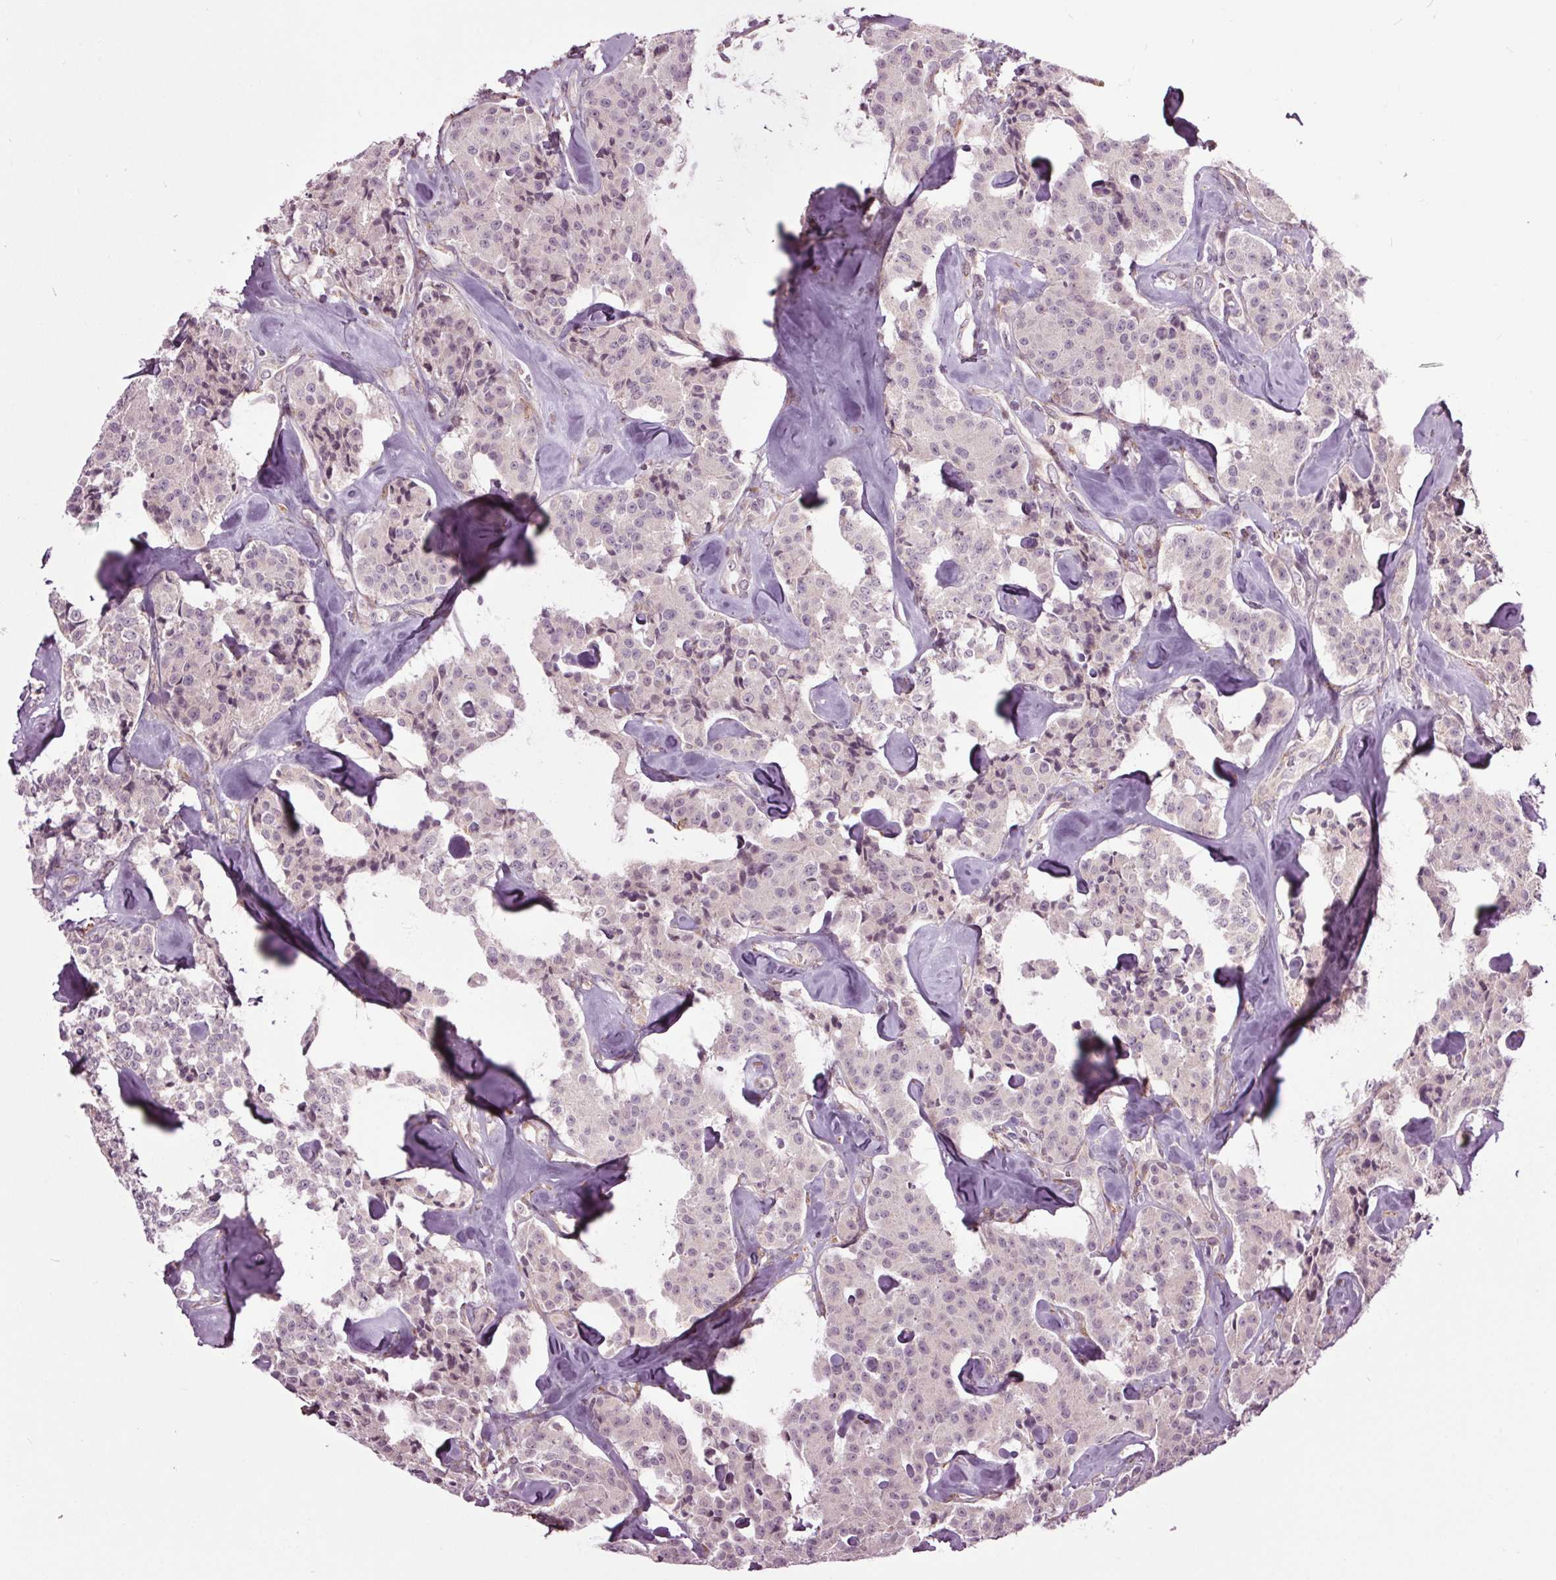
{"staining": {"intensity": "negative", "quantity": "none", "location": "none"}, "tissue": "carcinoid", "cell_type": "Tumor cells", "image_type": "cancer", "snomed": [{"axis": "morphology", "description": "Carcinoid, malignant, NOS"}, {"axis": "topography", "description": "Pancreas"}], "caption": "A high-resolution histopathology image shows immunohistochemistry (IHC) staining of carcinoid, which displays no significant staining in tumor cells.", "gene": "HAUS5", "patient": {"sex": "male", "age": 41}}